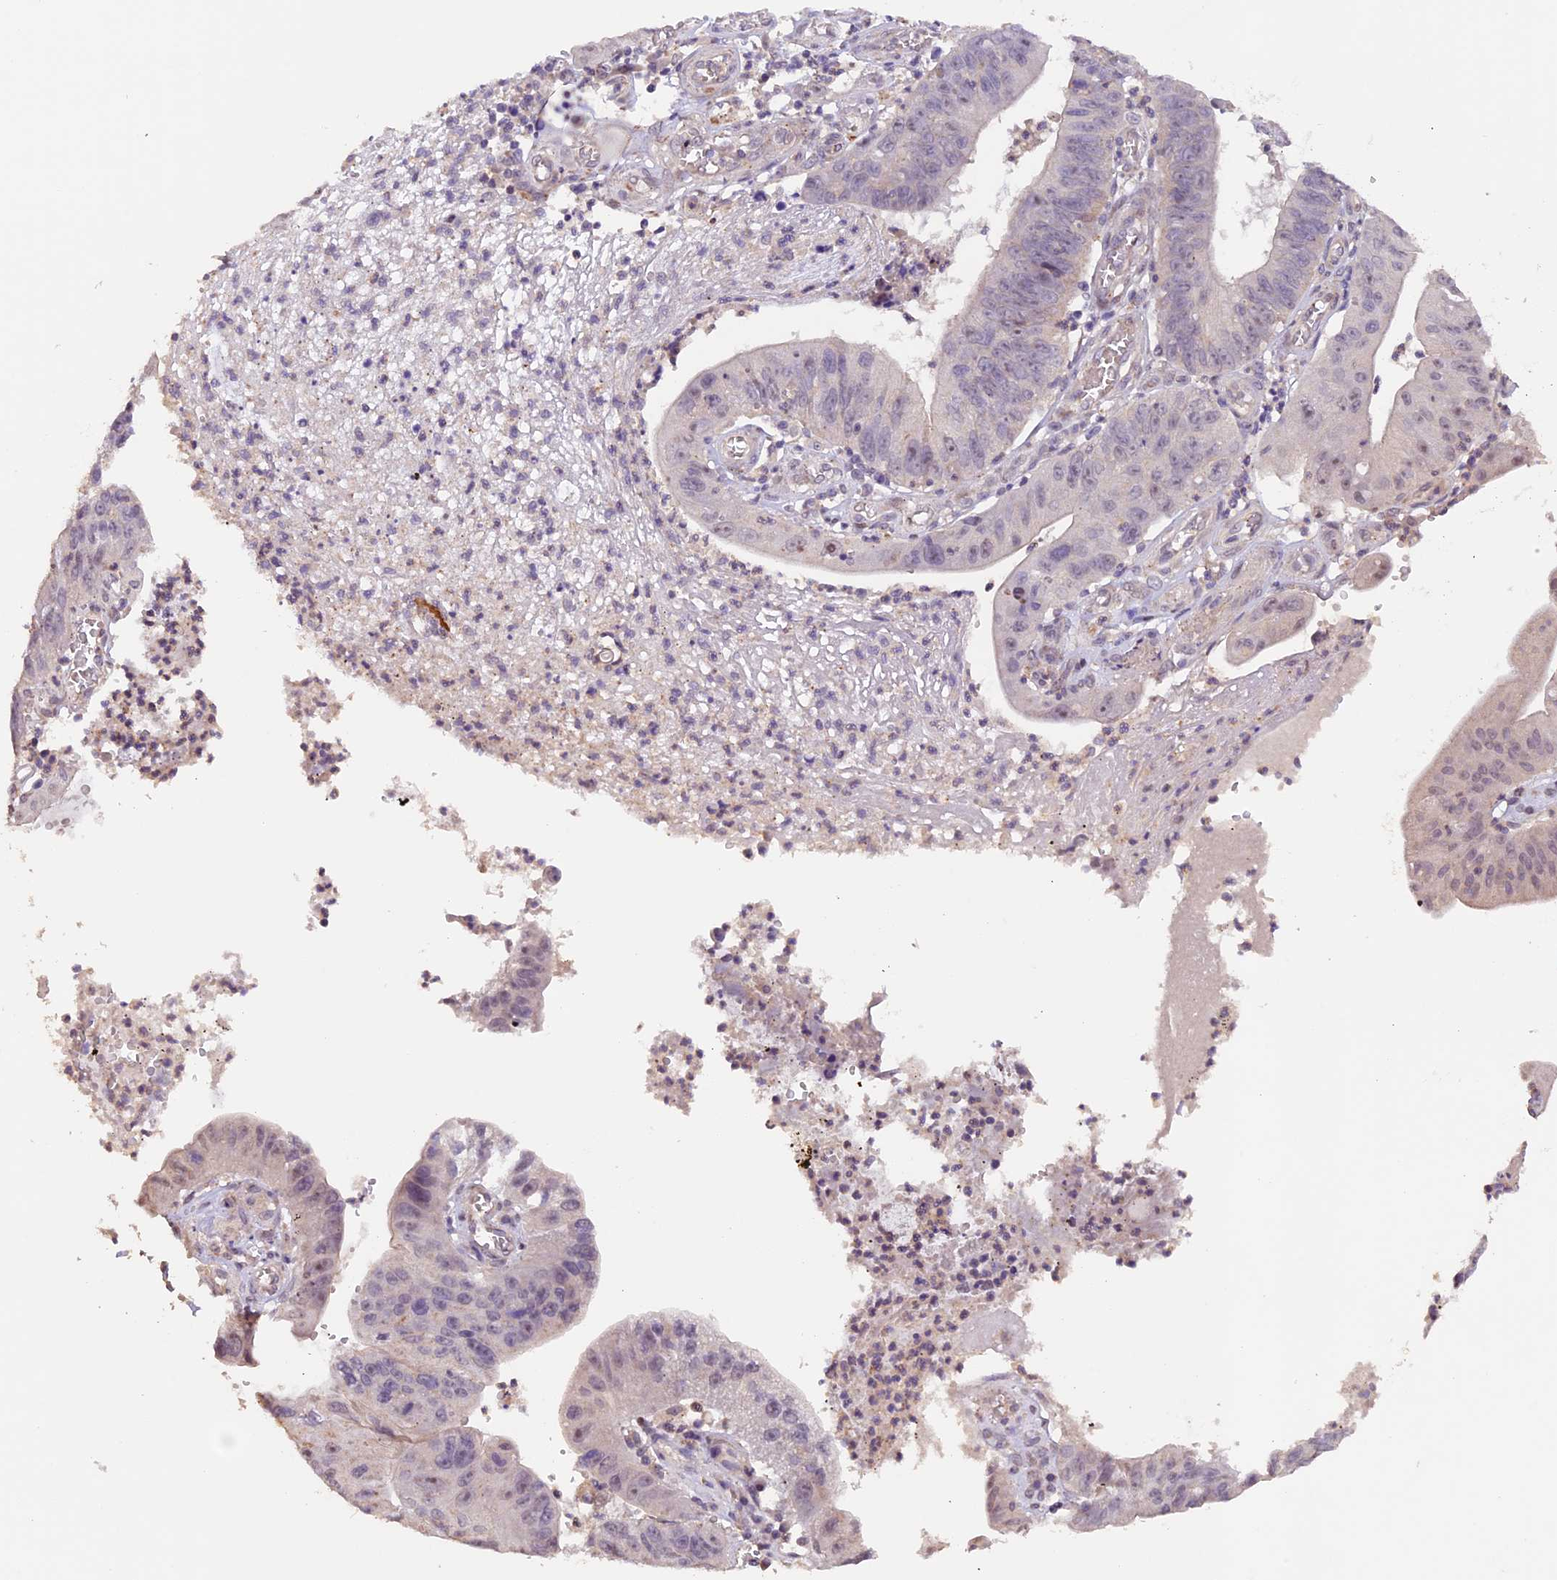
{"staining": {"intensity": "negative", "quantity": "none", "location": "none"}, "tissue": "stomach cancer", "cell_type": "Tumor cells", "image_type": "cancer", "snomed": [{"axis": "morphology", "description": "Adenocarcinoma, NOS"}, {"axis": "topography", "description": "Stomach"}], "caption": "Human stomach cancer (adenocarcinoma) stained for a protein using immunohistochemistry shows no expression in tumor cells.", "gene": "GNB5", "patient": {"sex": "male", "age": 59}}